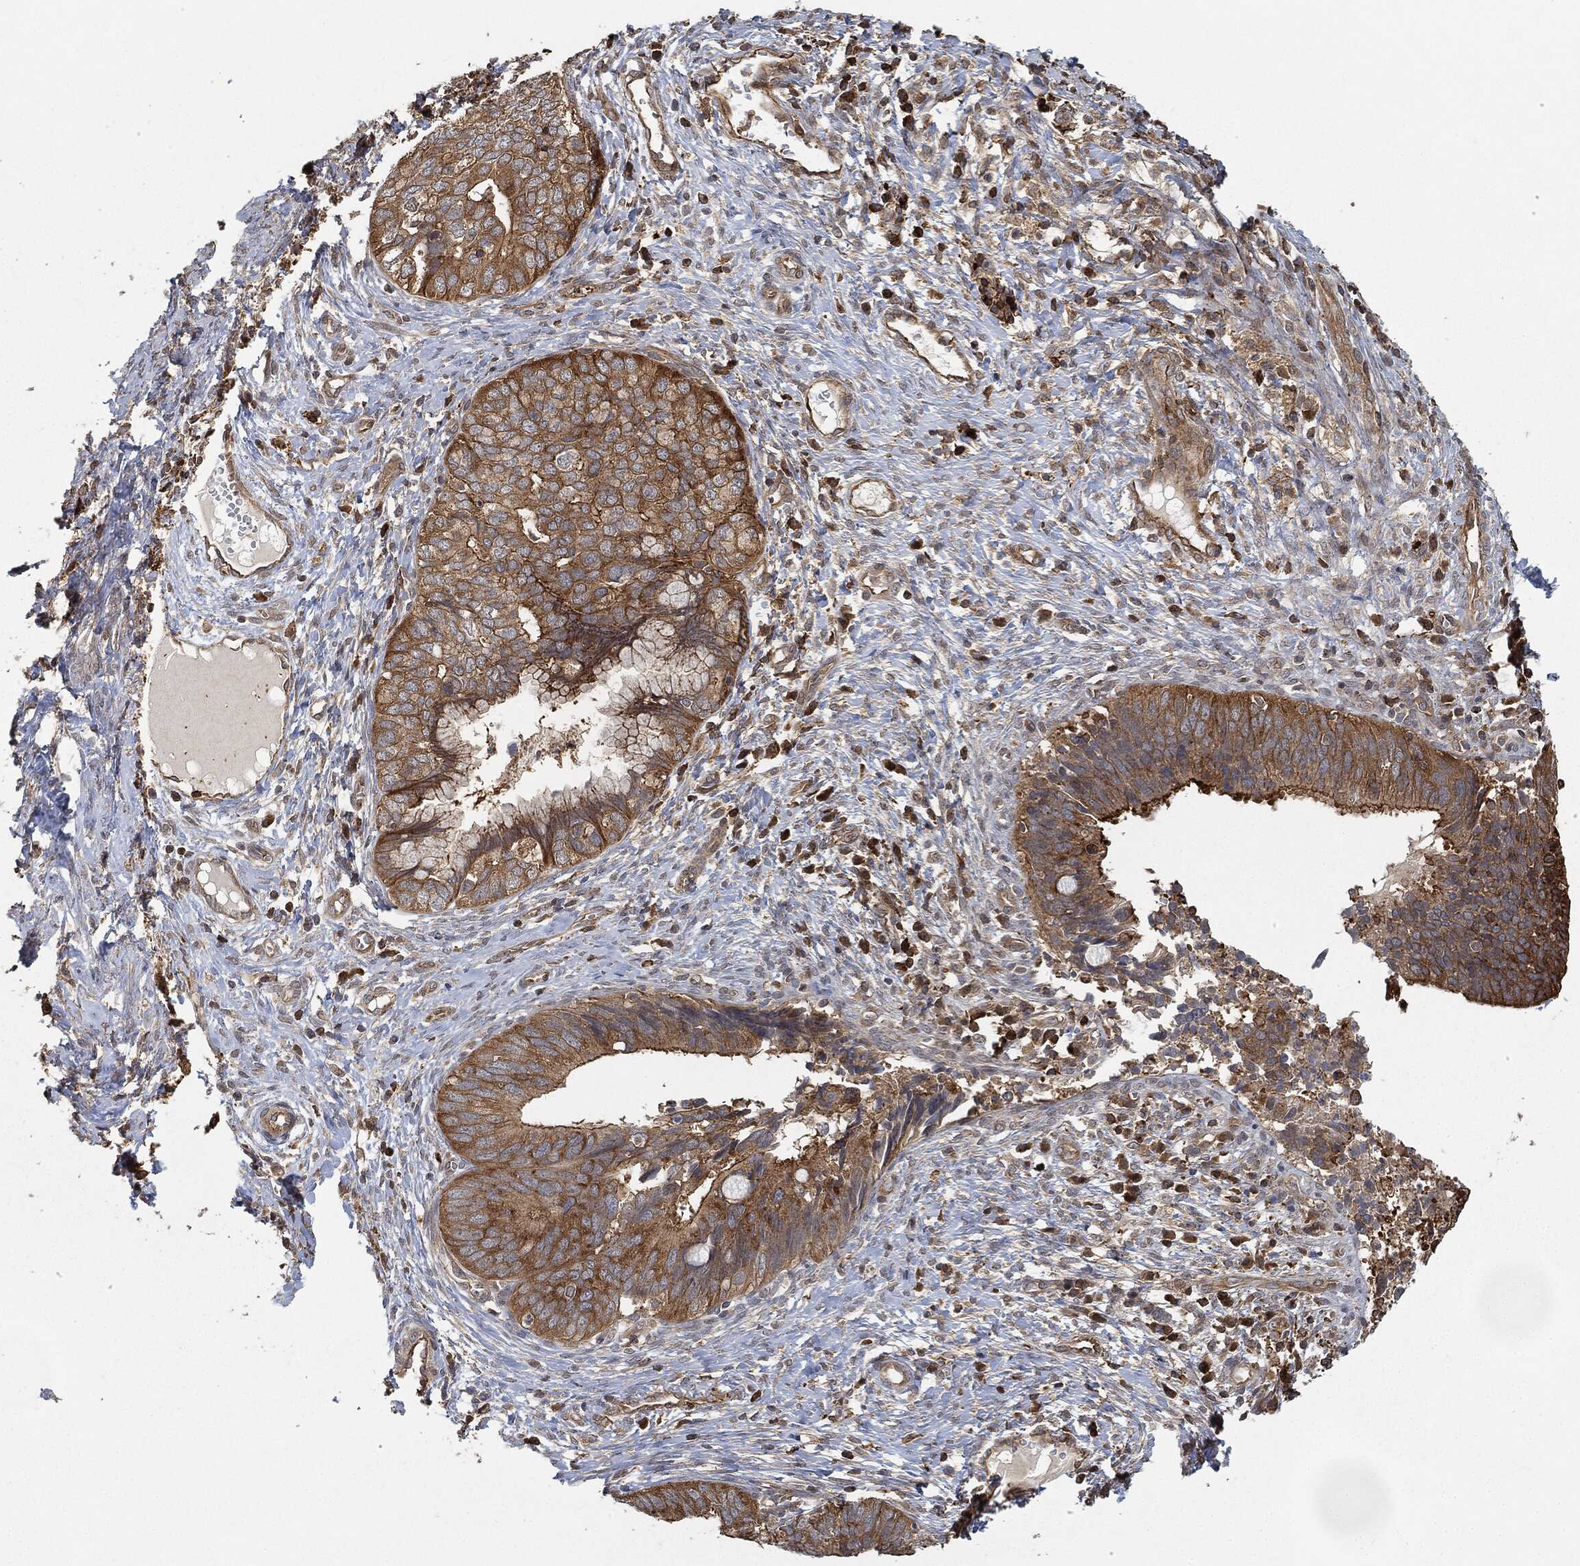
{"staining": {"intensity": "strong", "quantity": "25%-75%", "location": "cytoplasmic/membranous"}, "tissue": "cervical cancer", "cell_type": "Tumor cells", "image_type": "cancer", "snomed": [{"axis": "morphology", "description": "Adenocarcinoma, NOS"}, {"axis": "topography", "description": "Cervix"}], "caption": "DAB (3,3'-diaminobenzidine) immunohistochemical staining of human cervical cancer reveals strong cytoplasmic/membranous protein expression in about 25%-75% of tumor cells.", "gene": "TPT1", "patient": {"sex": "female", "age": 42}}